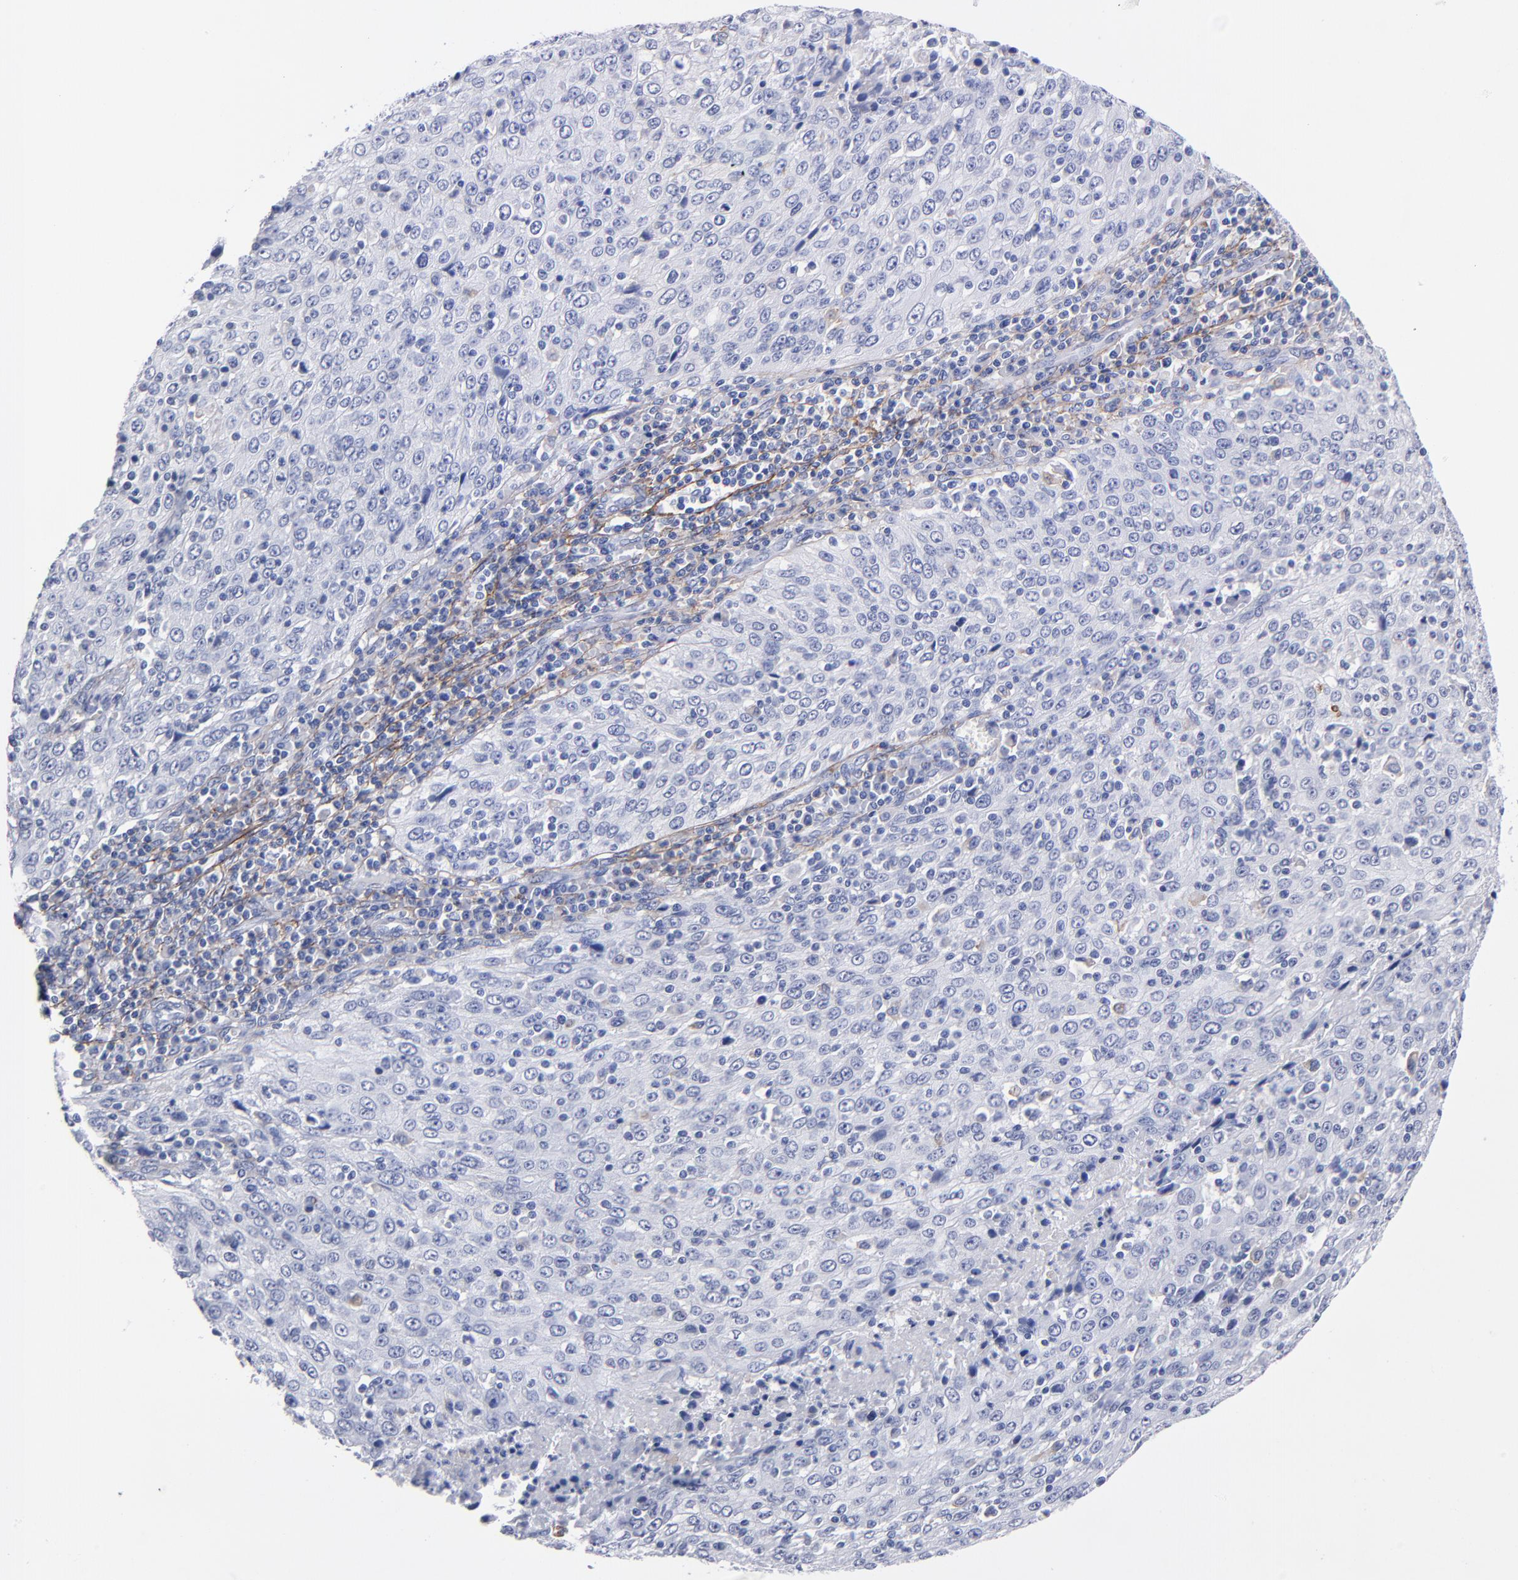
{"staining": {"intensity": "negative", "quantity": "none", "location": "none"}, "tissue": "cervical cancer", "cell_type": "Tumor cells", "image_type": "cancer", "snomed": [{"axis": "morphology", "description": "Squamous cell carcinoma, NOS"}, {"axis": "topography", "description": "Cervix"}], "caption": "High magnification brightfield microscopy of squamous cell carcinoma (cervical) stained with DAB (3,3'-diaminobenzidine) (brown) and counterstained with hematoxylin (blue): tumor cells show no significant staining.", "gene": "EMILIN1", "patient": {"sex": "female", "age": 27}}